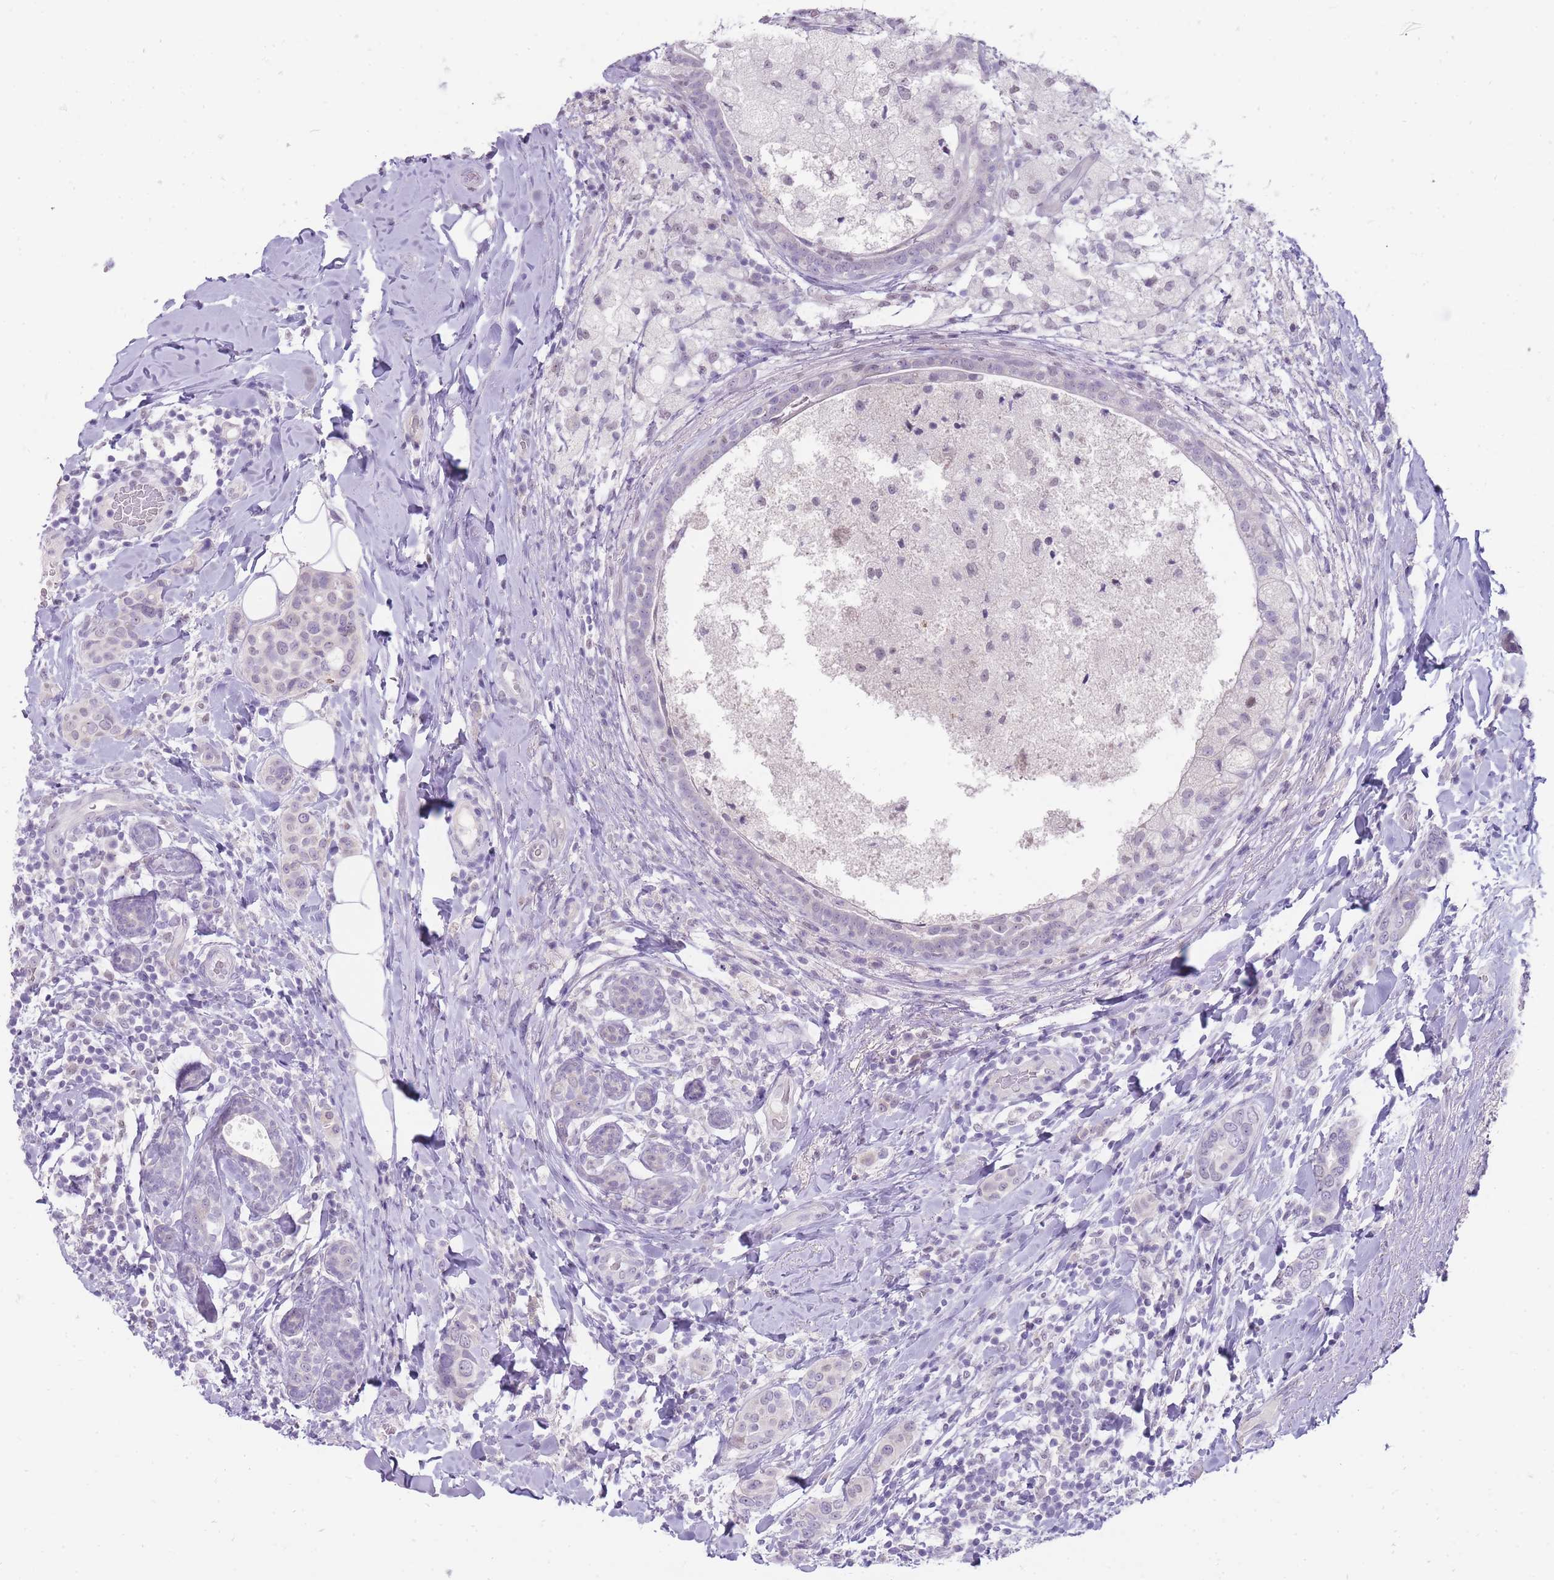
{"staining": {"intensity": "negative", "quantity": "none", "location": "none"}, "tissue": "breast cancer", "cell_type": "Tumor cells", "image_type": "cancer", "snomed": [{"axis": "morphology", "description": "Lobular carcinoma"}, {"axis": "topography", "description": "Breast"}], "caption": "Immunohistochemistry image of neoplastic tissue: breast cancer (lobular carcinoma) stained with DAB (3,3'-diaminobenzidine) shows no significant protein positivity in tumor cells. (DAB immunohistochemistry, high magnification).", "gene": "ERICH4", "patient": {"sex": "female", "age": 51}}